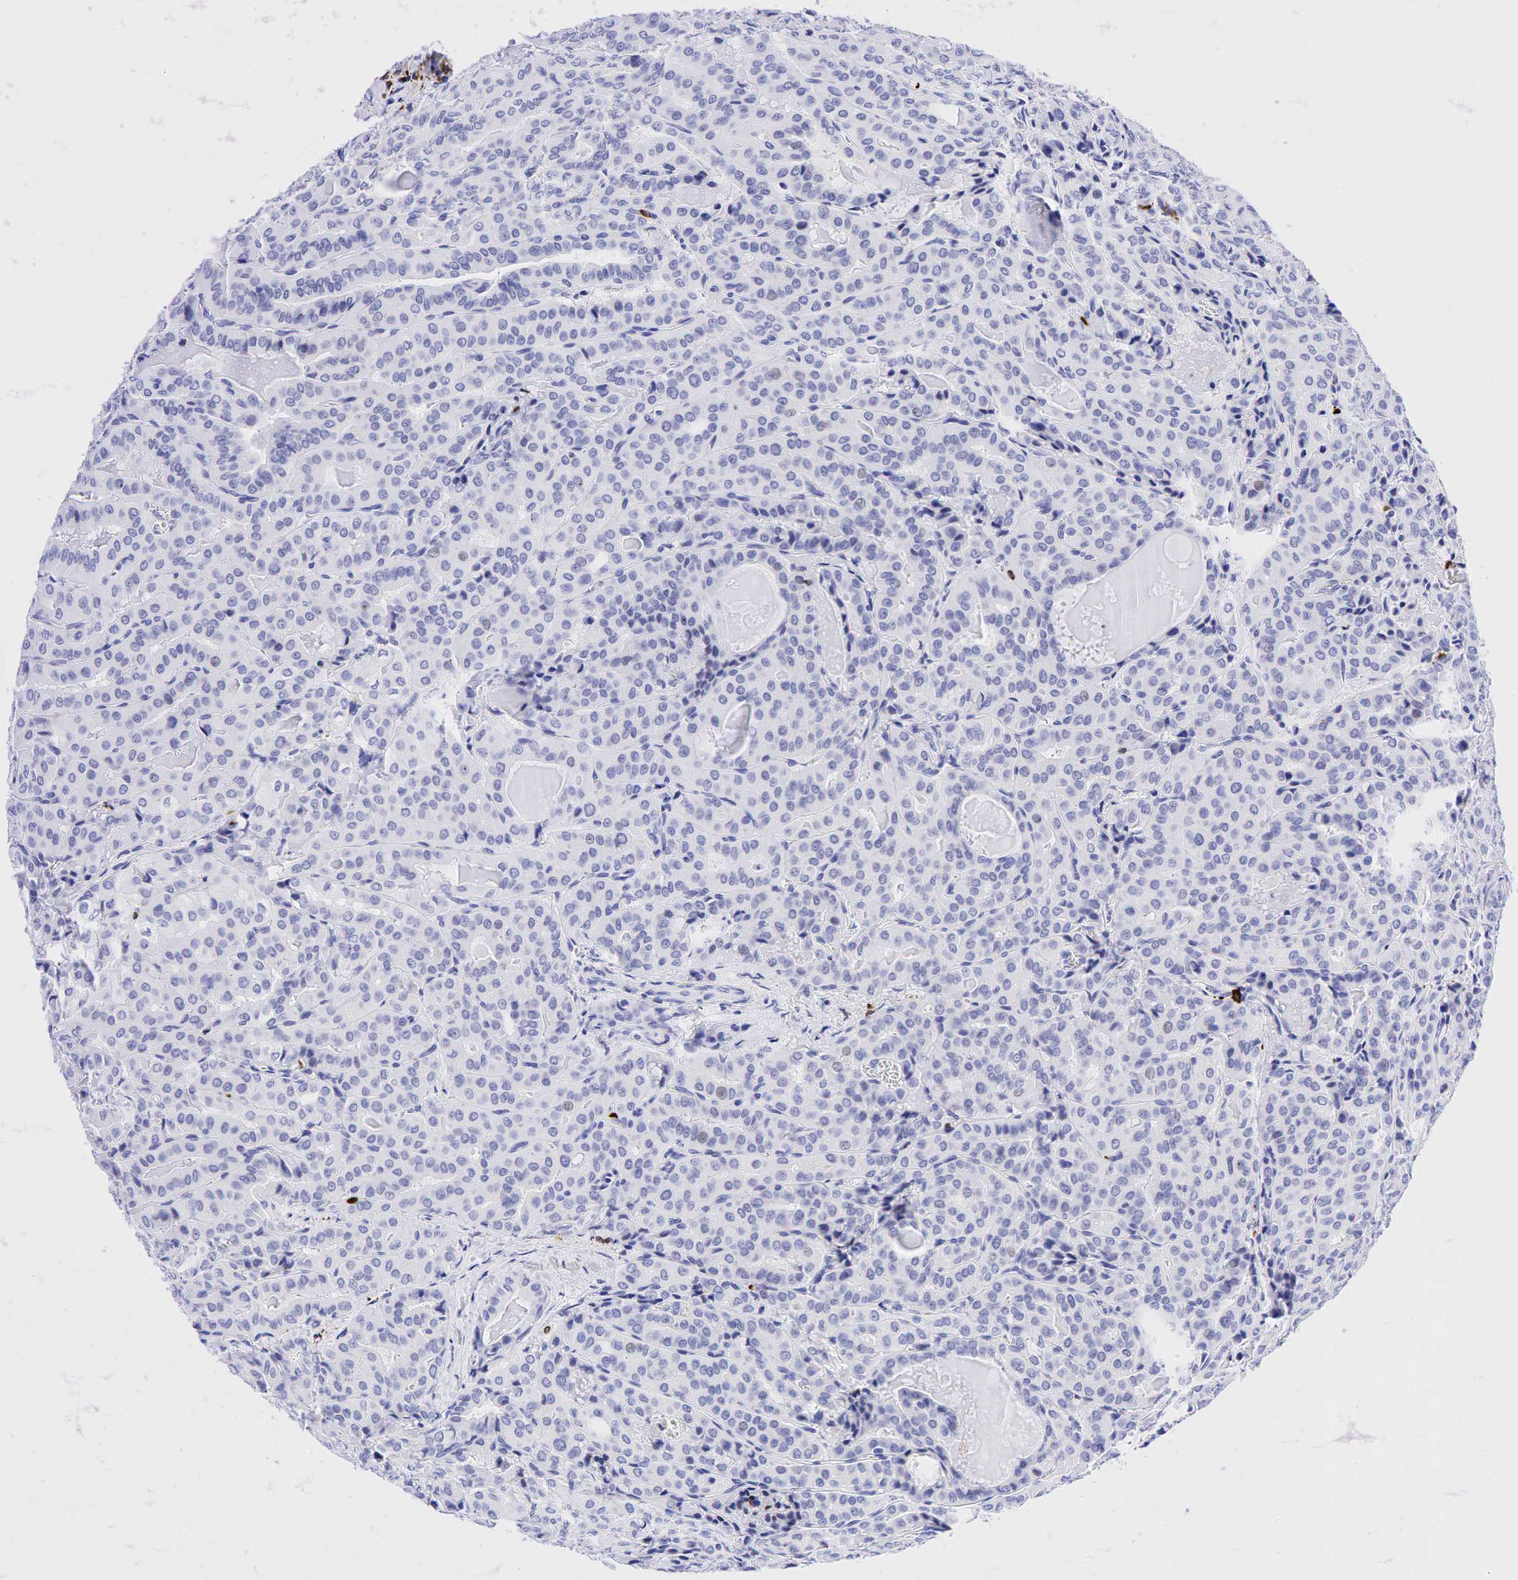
{"staining": {"intensity": "weak", "quantity": "<25%", "location": "nuclear"}, "tissue": "thyroid cancer", "cell_type": "Tumor cells", "image_type": "cancer", "snomed": [{"axis": "morphology", "description": "Papillary adenocarcinoma, NOS"}, {"axis": "topography", "description": "Thyroid gland"}], "caption": "Histopathology image shows no significant protein expression in tumor cells of thyroid cancer (papillary adenocarcinoma). (Stains: DAB (3,3'-diaminobenzidine) immunohistochemistry with hematoxylin counter stain, Microscopy: brightfield microscopy at high magnification).", "gene": "CD79A", "patient": {"sex": "female", "age": 71}}